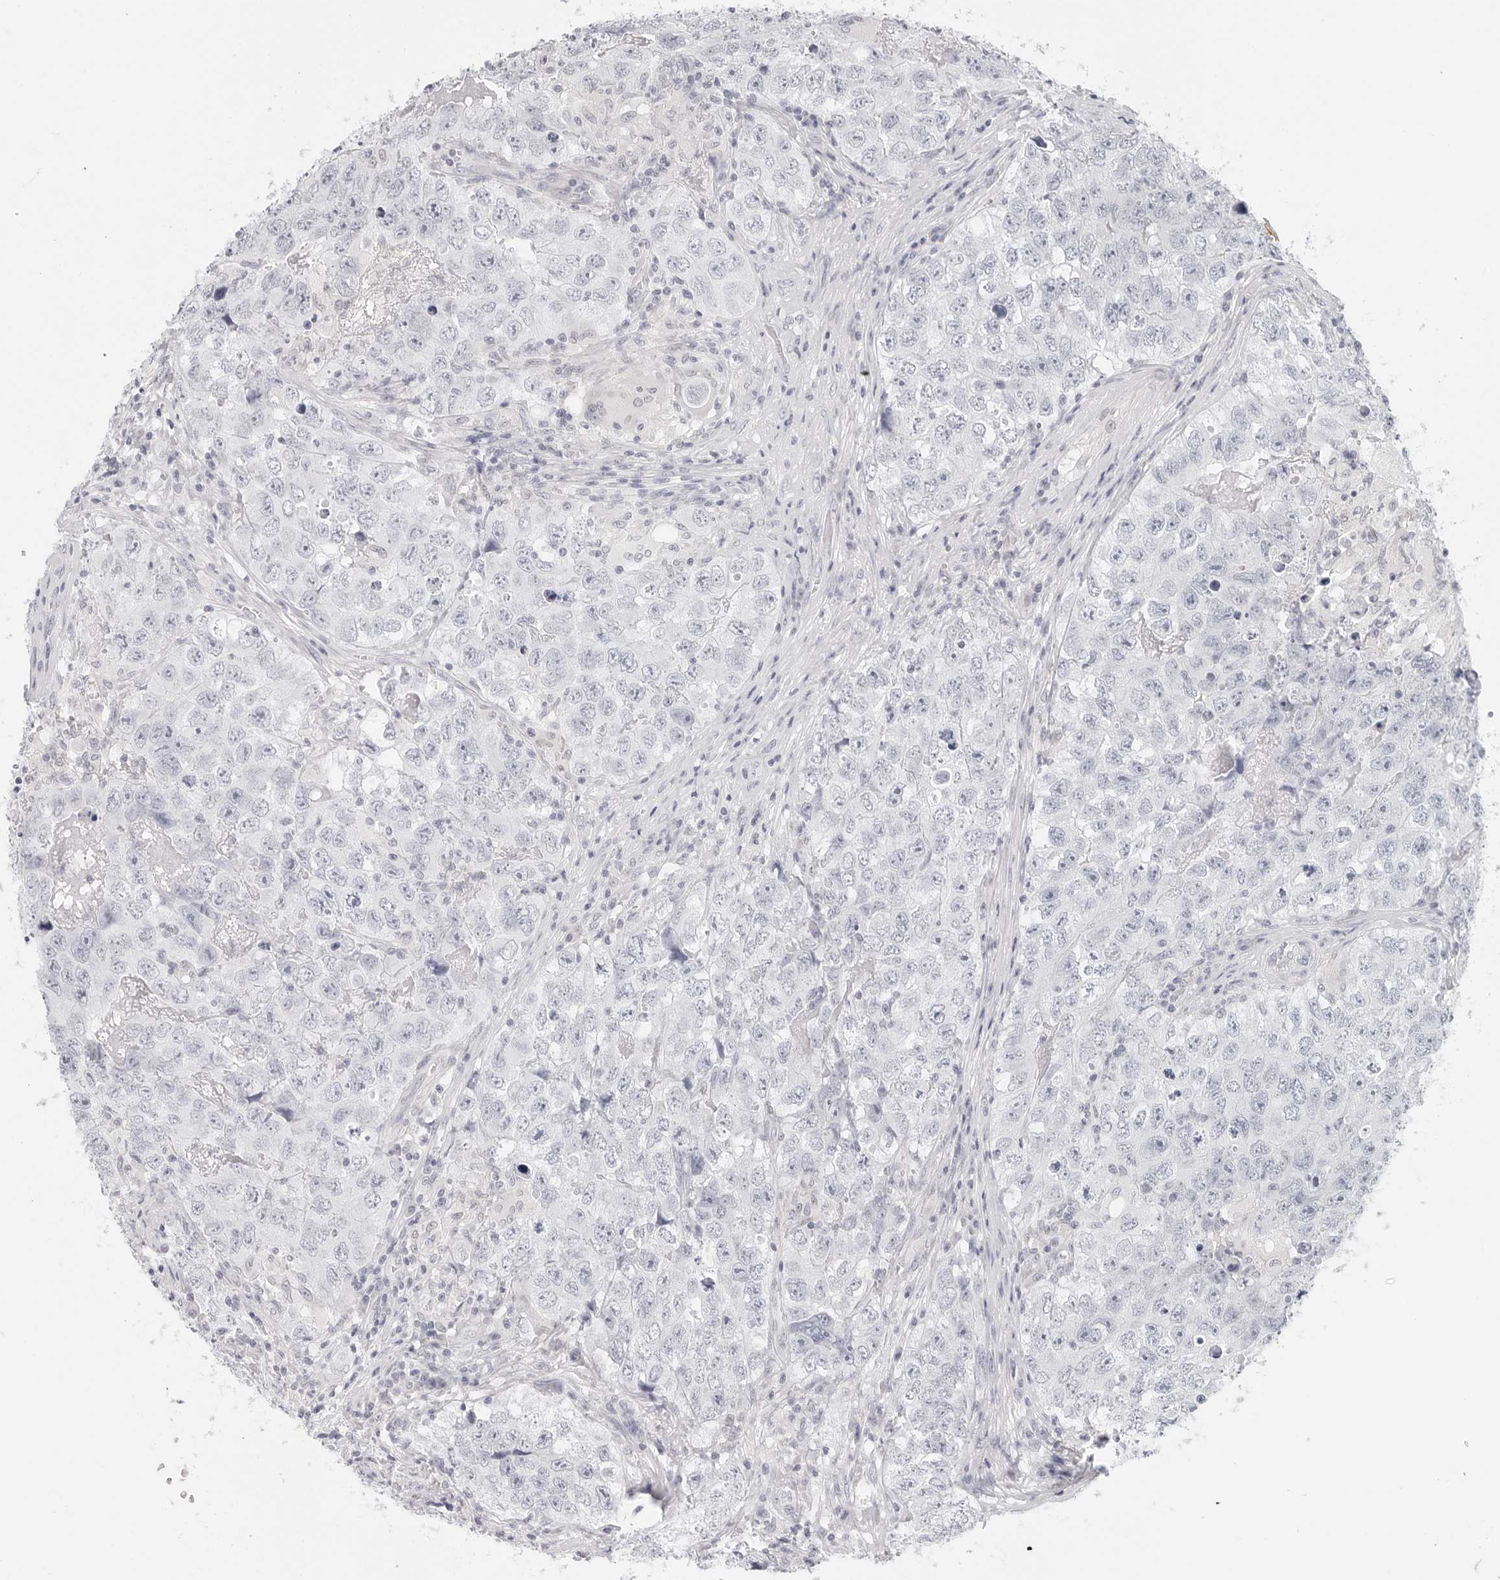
{"staining": {"intensity": "negative", "quantity": "none", "location": "none"}, "tissue": "testis cancer", "cell_type": "Tumor cells", "image_type": "cancer", "snomed": [{"axis": "morphology", "description": "Seminoma, NOS"}, {"axis": "morphology", "description": "Carcinoma, Embryonal, NOS"}, {"axis": "topography", "description": "Testis"}], "caption": "A high-resolution histopathology image shows immunohistochemistry (IHC) staining of embryonal carcinoma (testis), which reveals no significant expression in tumor cells.", "gene": "HMGCS2", "patient": {"sex": "male", "age": 43}}